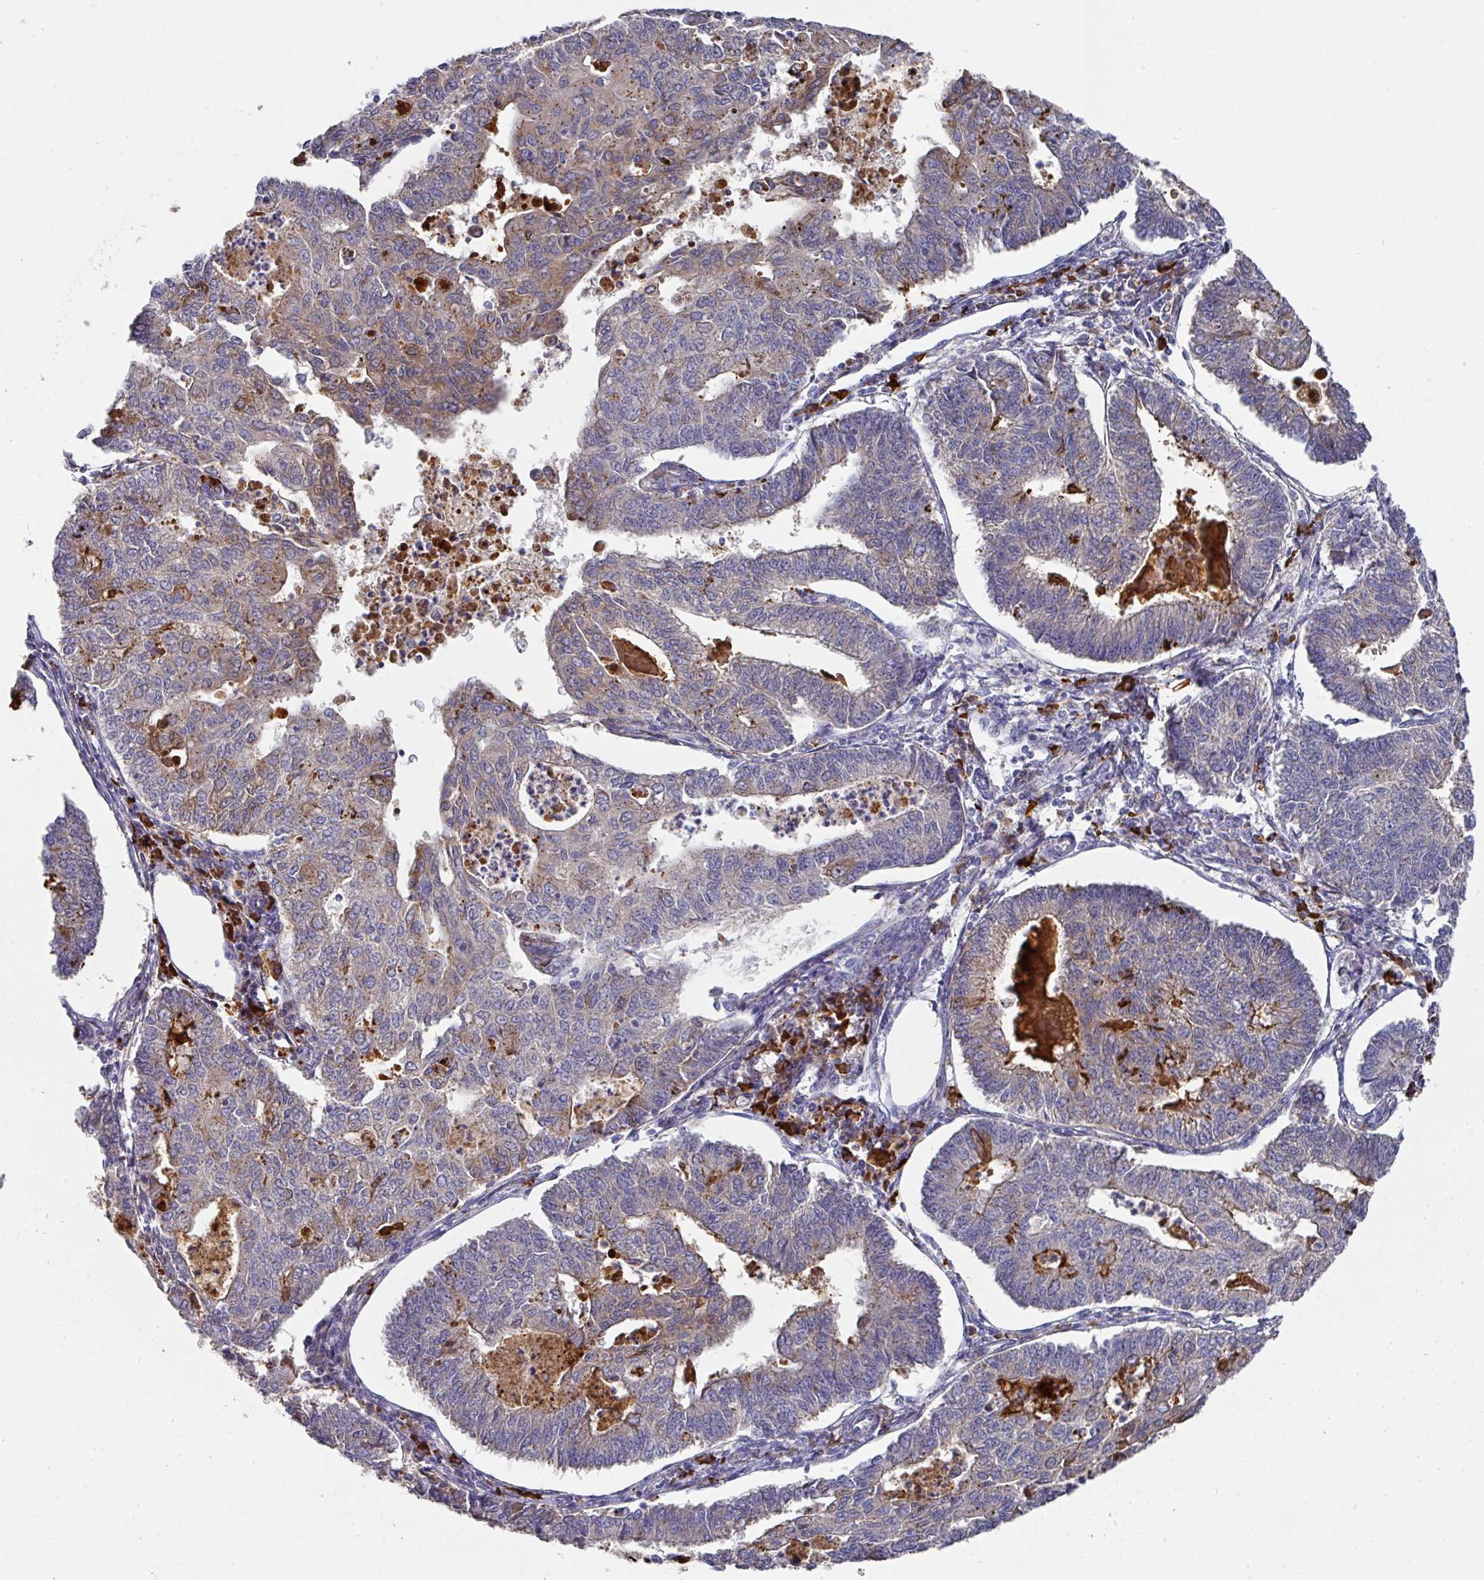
{"staining": {"intensity": "weak", "quantity": "25%-75%", "location": "cytoplasmic/membranous"}, "tissue": "endometrial cancer", "cell_type": "Tumor cells", "image_type": "cancer", "snomed": [{"axis": "morphology", "description": "Adenocarcinoma, NOS"}, {"axis": "topography", "description": "Endometrium"}], "caption": "Immunohistochemistry histopathology image of neoplastic tissue: endometrial cancer (adenocarcinoma) stained using immunohistochemistry (IHC) reveals low levels of weak protein expression localized specifically in the cytoplasmic/membranous of tumor cells, appearing as a cytoplasmic/membranous brown color.", "gene": "IL4R", "patient": {"sex": "female", "age": 56}}